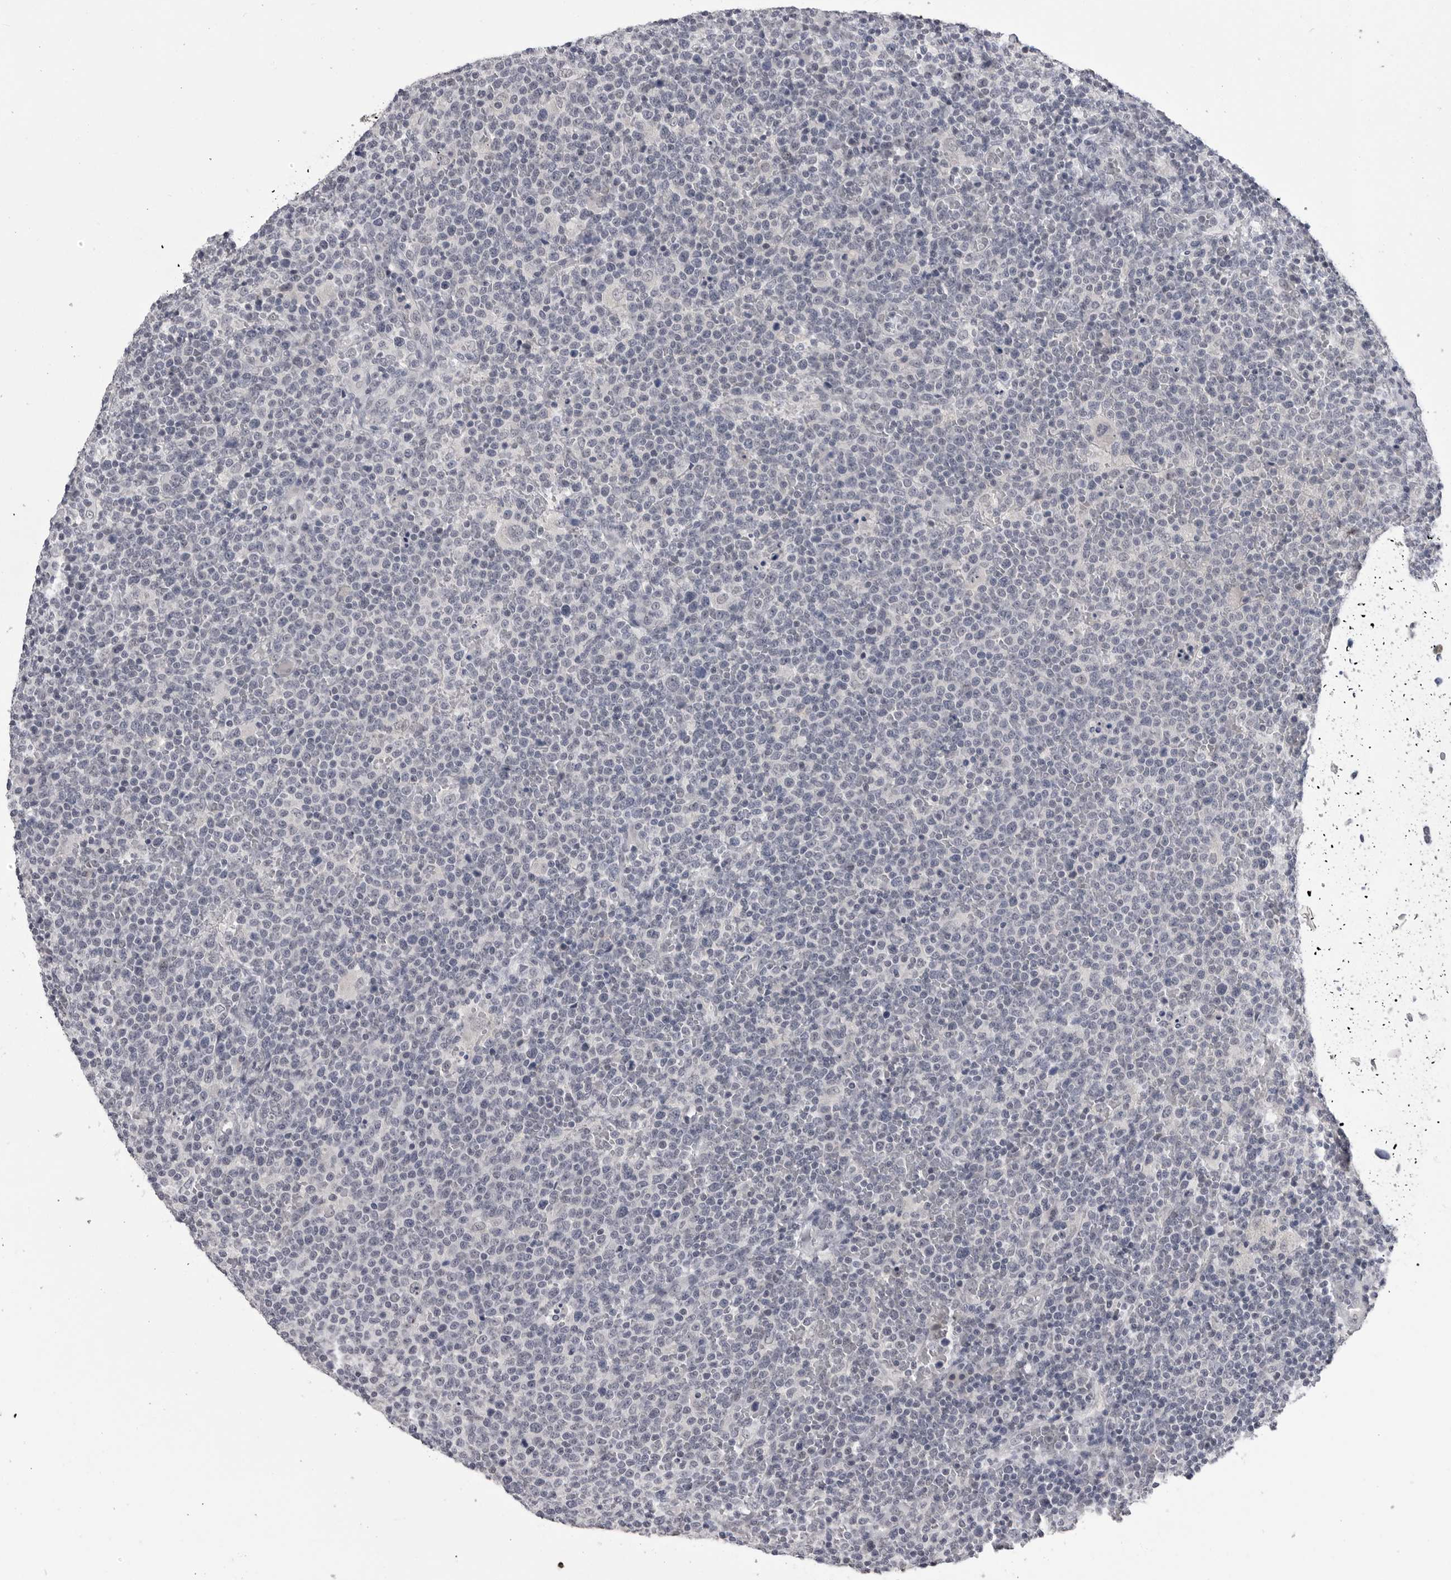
{"staining": {"intensity": "negative", "quantity": "none", "location": "none"}, "tissue": "lymphoma", "cell_type": "Tumor cells", "image_type": "cancer", "snomed": [{"axis": "morphology", "description": "Malignant lymphoma, non-Hodgkin's type, High grade"}, {"axis": "topography", "description": "Lymph node"}], "caption": "This is an immunohistochemistry histopathology image of human lymphoma. There is no positivity in tumor cells.", "gene": "DLG2", "patient": {"sex": "male", "age": 61}}